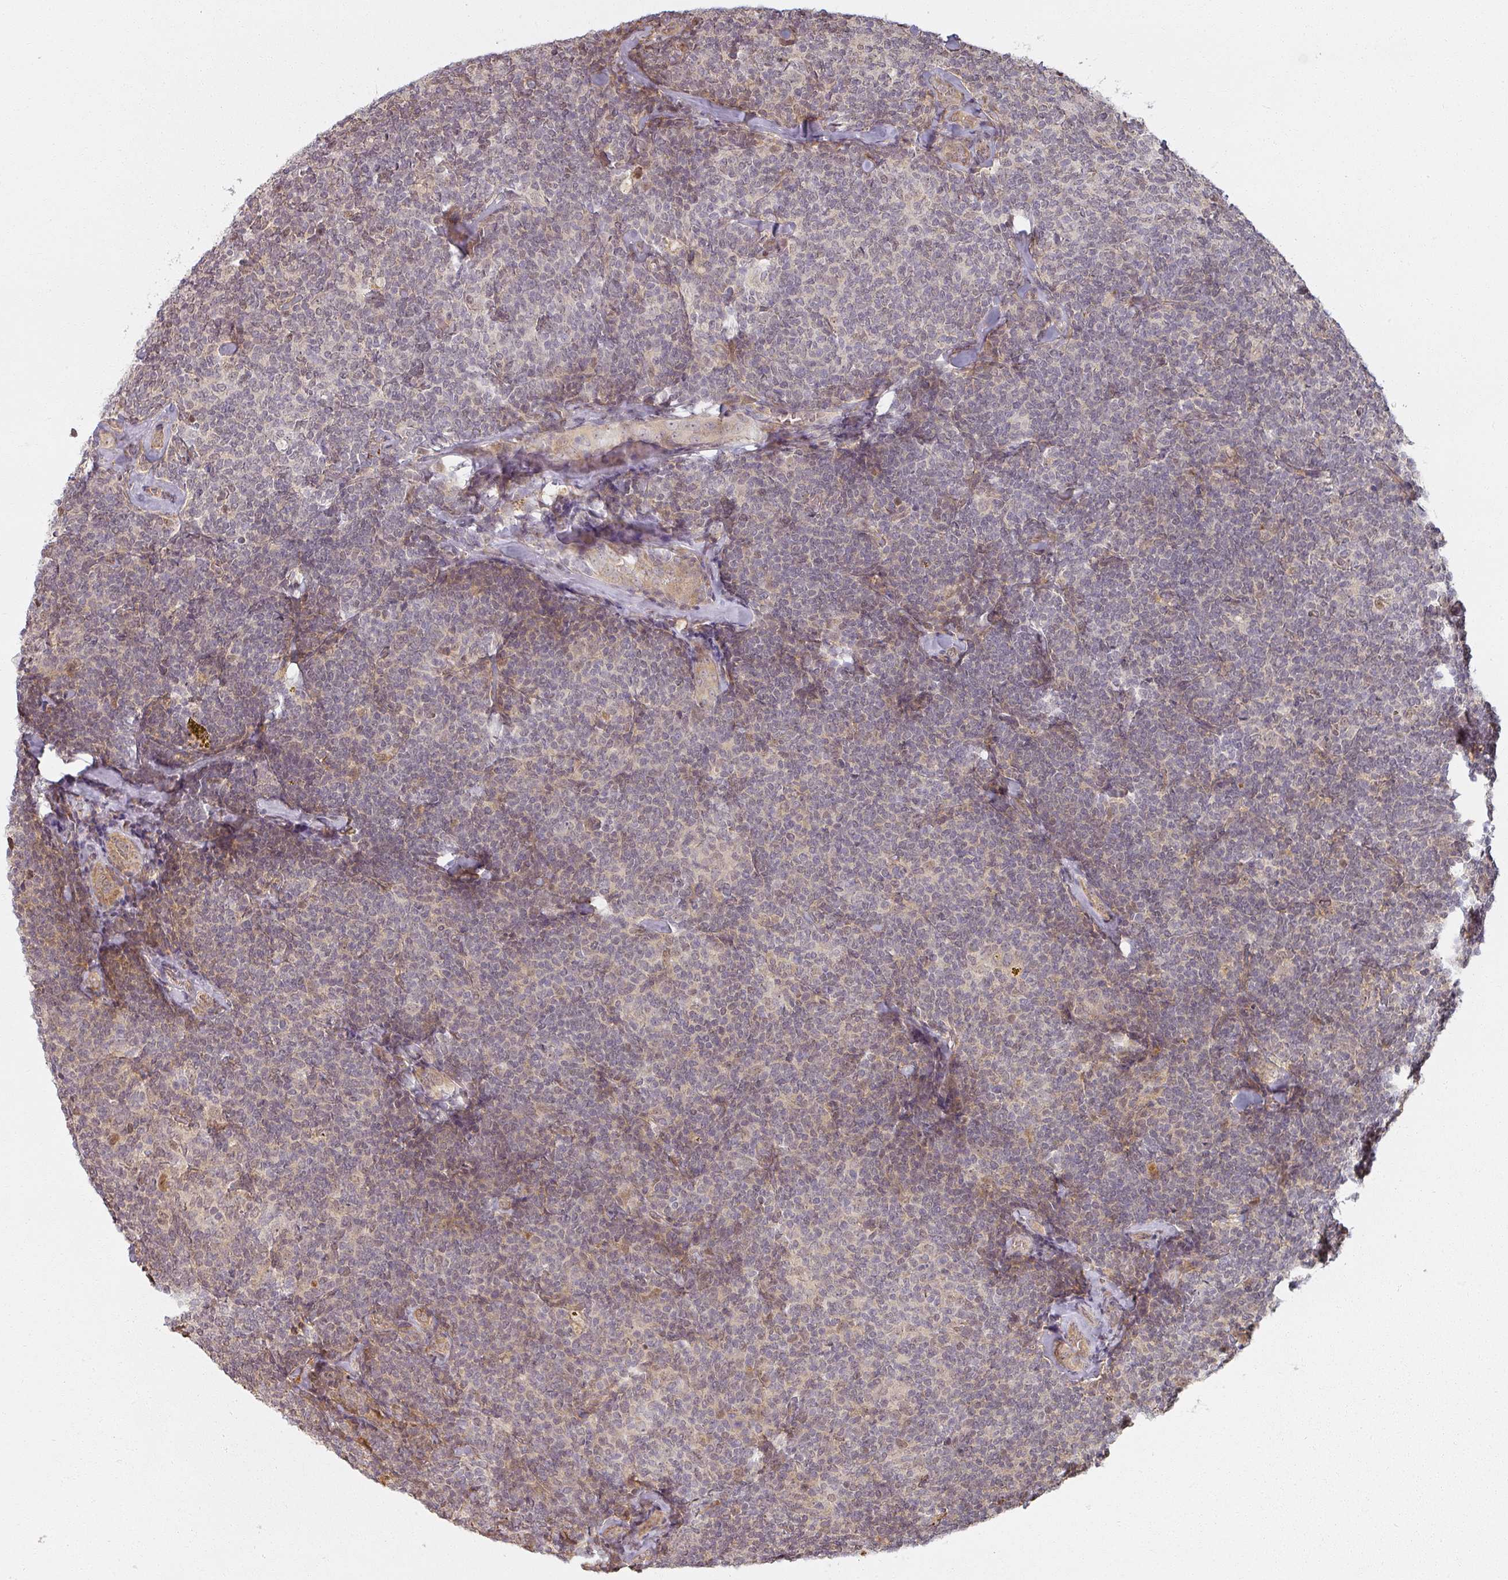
{"staining": {"intensity": "weak", "quantity": "<25%", "location": "nuclear"}, "tissue": "lymphoma", "cell_type": "Tumor cells", "image_type": "cancer", "snomed": [{"axis": "morphology", "description": "Malignant lymphoma, non-Hodgkin's type, Low grade"}, {"axis": "topography", "description": "Lymph node"}], "caption": "IHC micrograph of neoplastic tissue: human lymphoma stained with DAB exhibits no significant protein positivity in tumor cells.", "gene": "MED19", "patient": {"sex": "female", "age": 56}}